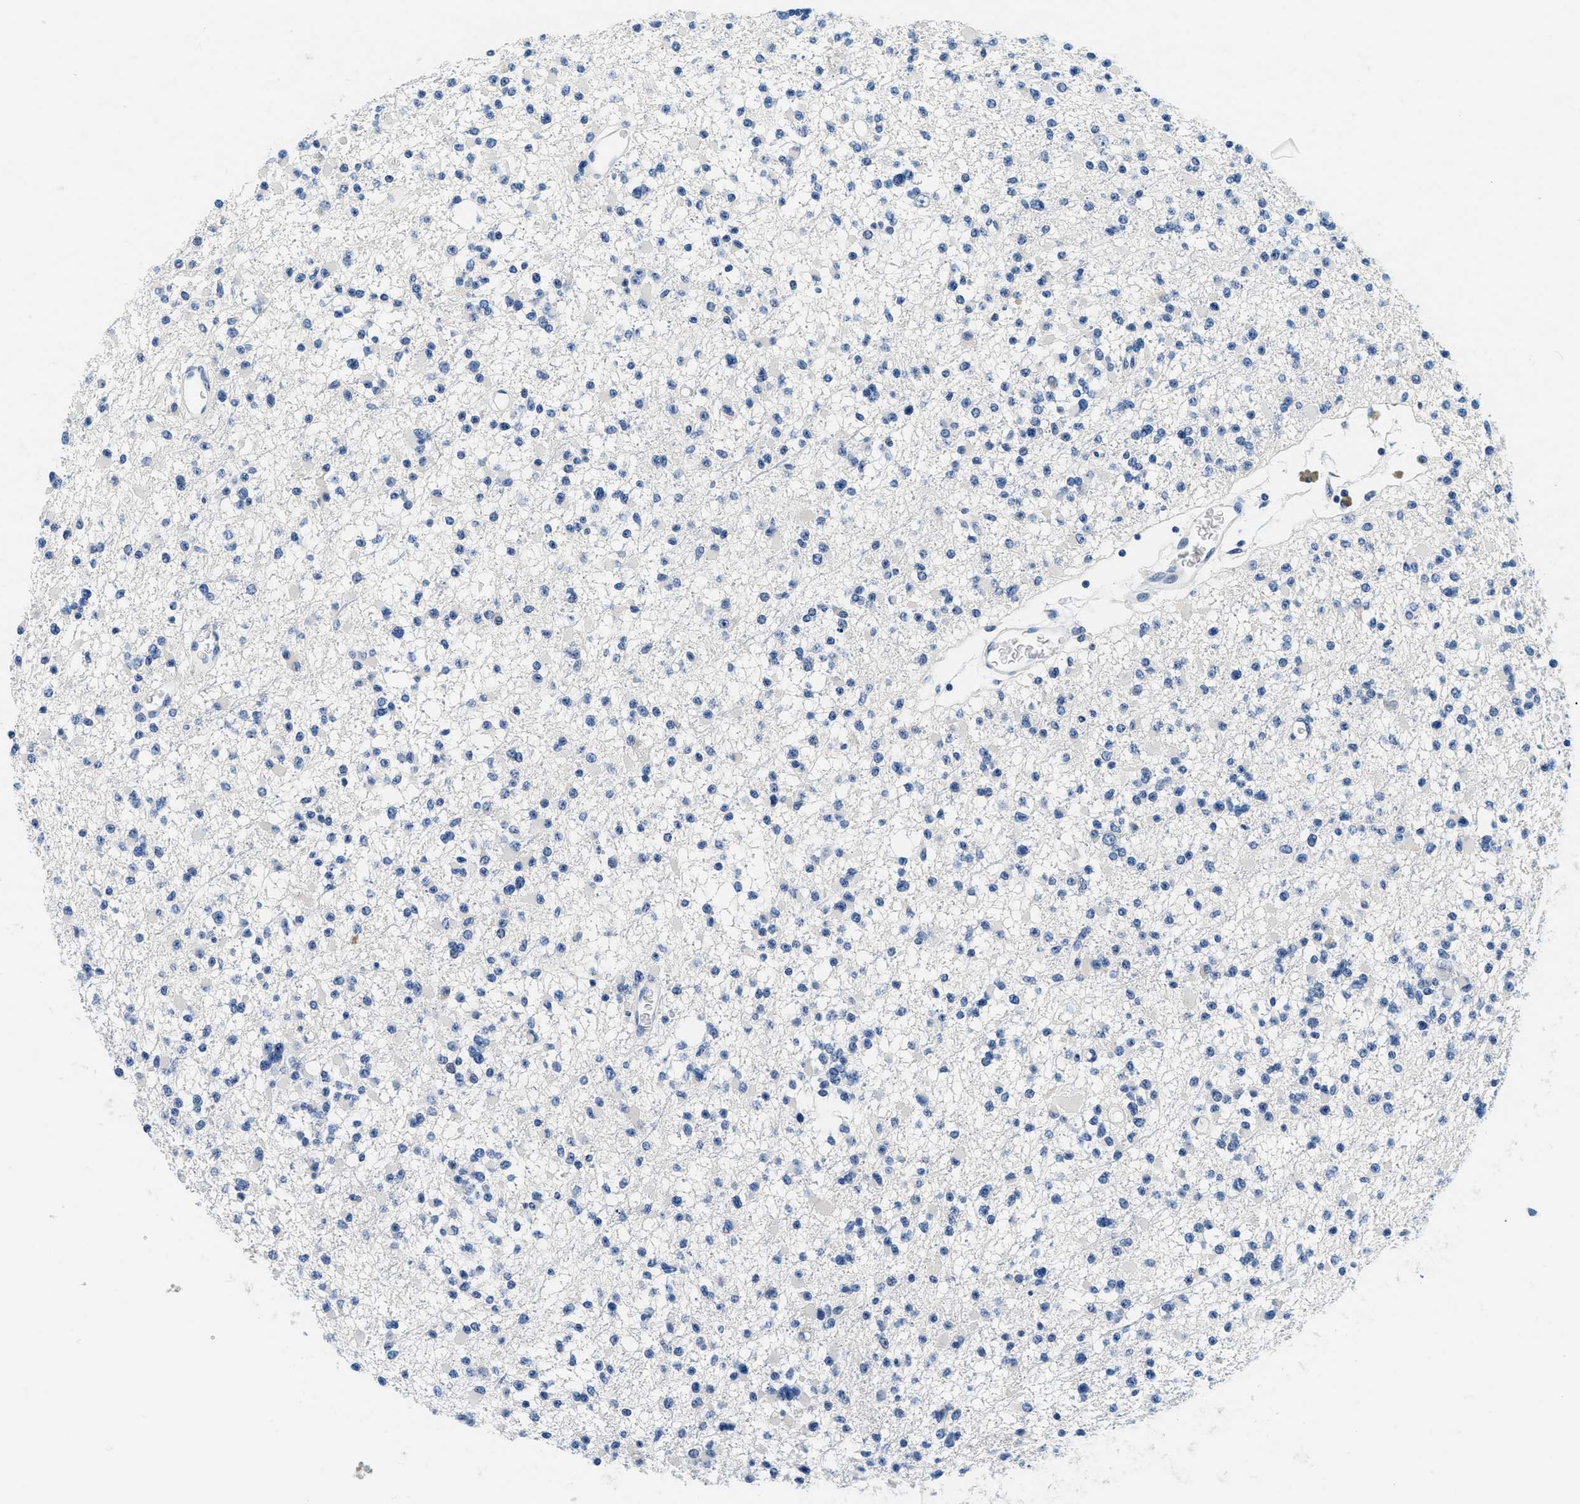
{"staining": {"intensity": "negative", "quantity": "none", "location": "none"}, "tissue": "glioma", "cell_type": "Tumor cells", "image_type": "cancer", "snomed": [{"axis": "morphology", "description": "Glioma, malignant, Low grade"}, {"axis": "topography", "description": "Brain"}], "caption": "High power microscopy micrograph of an immunohistochemistry (IHC) micrograph of glioma, revealing no significant expression in tumor cells.", "gene": "GSTM3", "patient": {"sex": "female", "age": 22}}